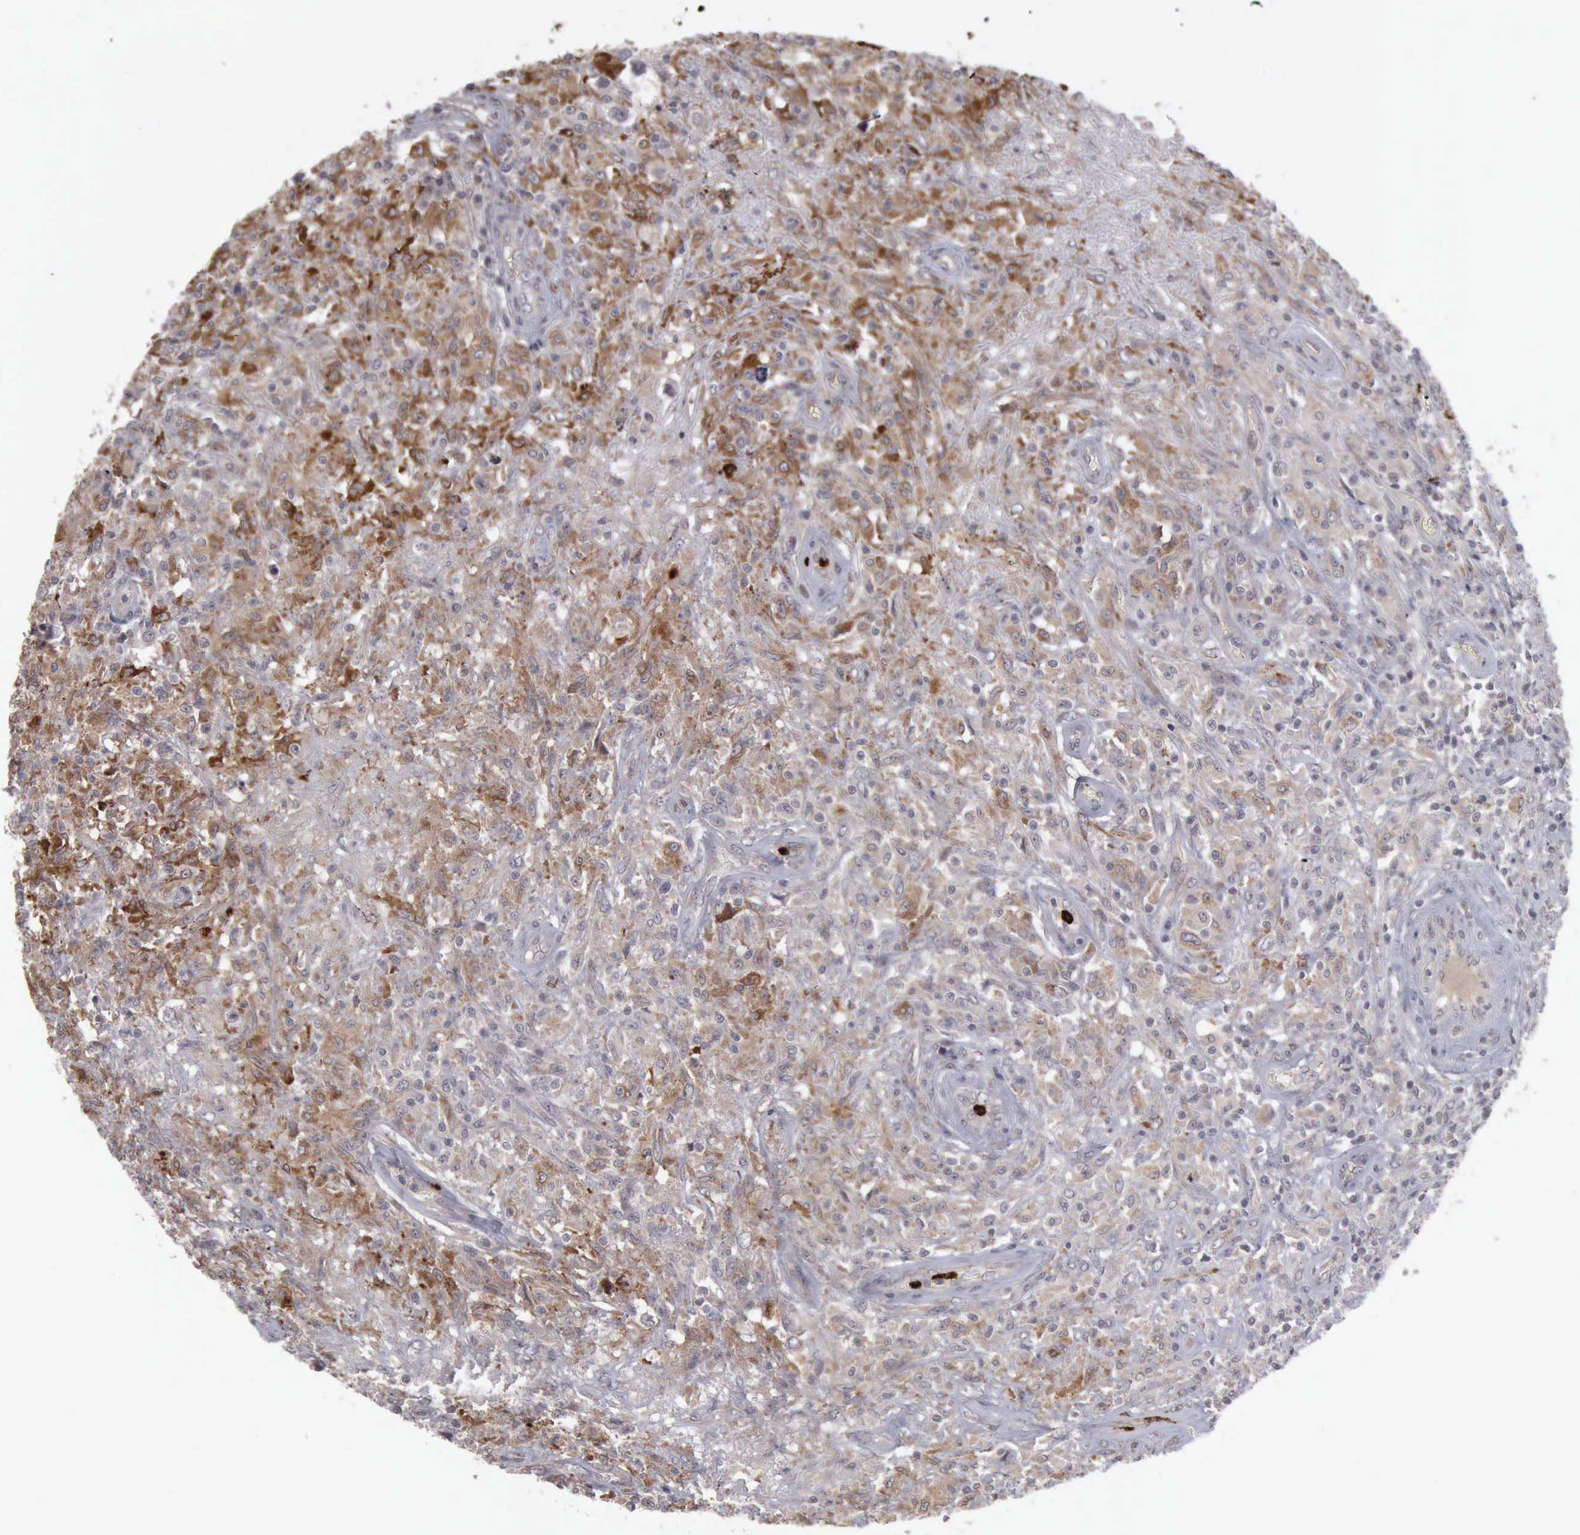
{"staining": {"intensity": "moderate", "quantity": "25%-75%", "location": "cytoplasmic/membranous"}, "tissue": "testis cancer", "cell_type": "Tumor cells", "image_type": "cancer", "snomed": [{"axis": "morphology", "description": "Seminoma, NOS"}, {"axis": "topography", "description": "Testis"}], "caption": "Protein expression analysis of human testis cancer reveals moderate cytoplasmic/membranous positivity in about 25%-75% of tumor cells.", "gene": "MMP9", "patient": {"sex": "male", "age": 34}}